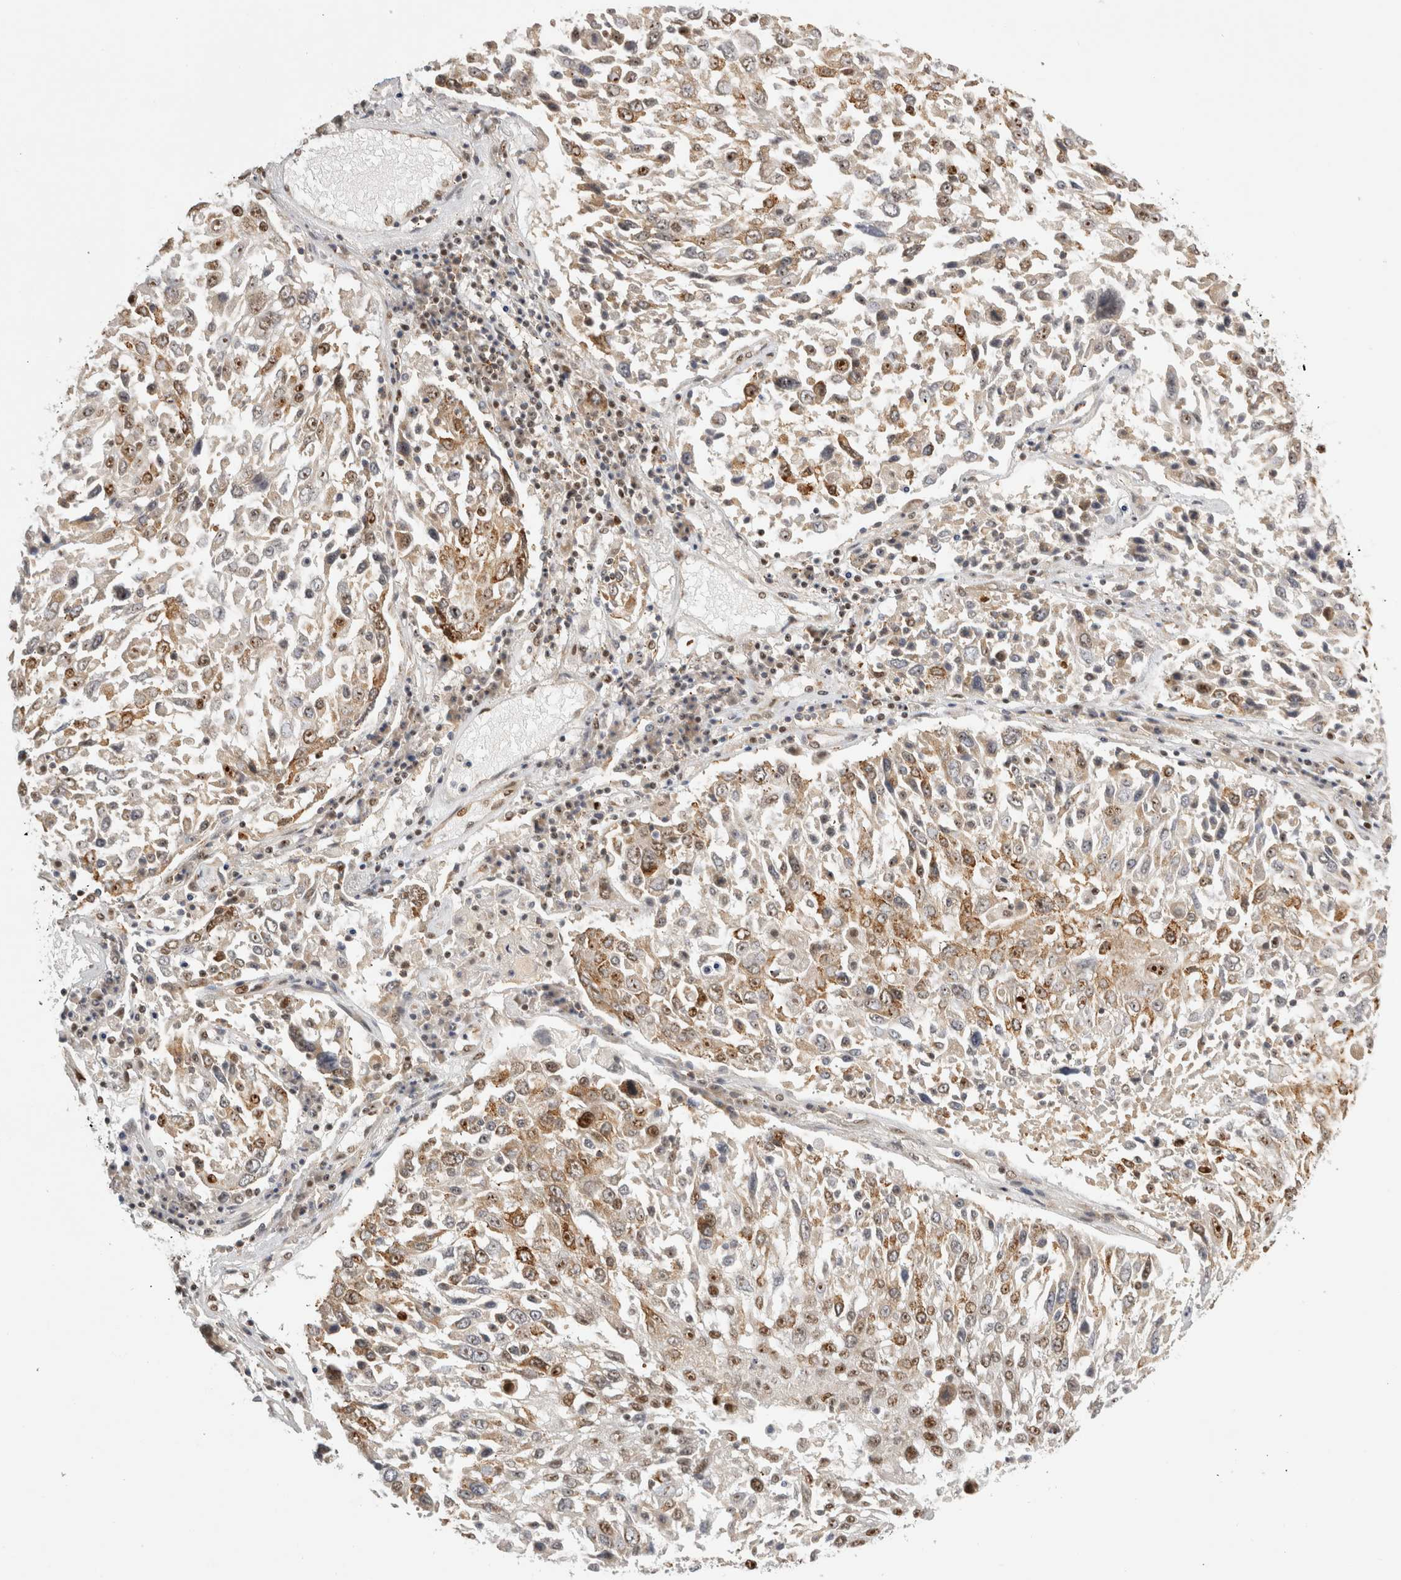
{"staining": {"intensity": "weak", "quantity": ">75%", "location": "cytoplasmic/membranous"}, "tissue": "lung cancer", "cell_type": "Tumor cells", "image_type": "cancer", "snomed": [{"axis": "morphology", "description": "Squamous cell carcinoma, NOS"}, {"axis": "topography", "description": "Lung"}], "caption": "The histopathology image exhibits a brown stain indicating the presence of a protein in the cytoplasmic/membranous of tumor cells in lung squamous cell carcinoma. (Stains: DAB in brown, nuclei in blue, Microscopy: brightfield microscopy at high magnification).", "gene": "EBNA1BP2", "patient": {"sex": "male", "age": 65}}